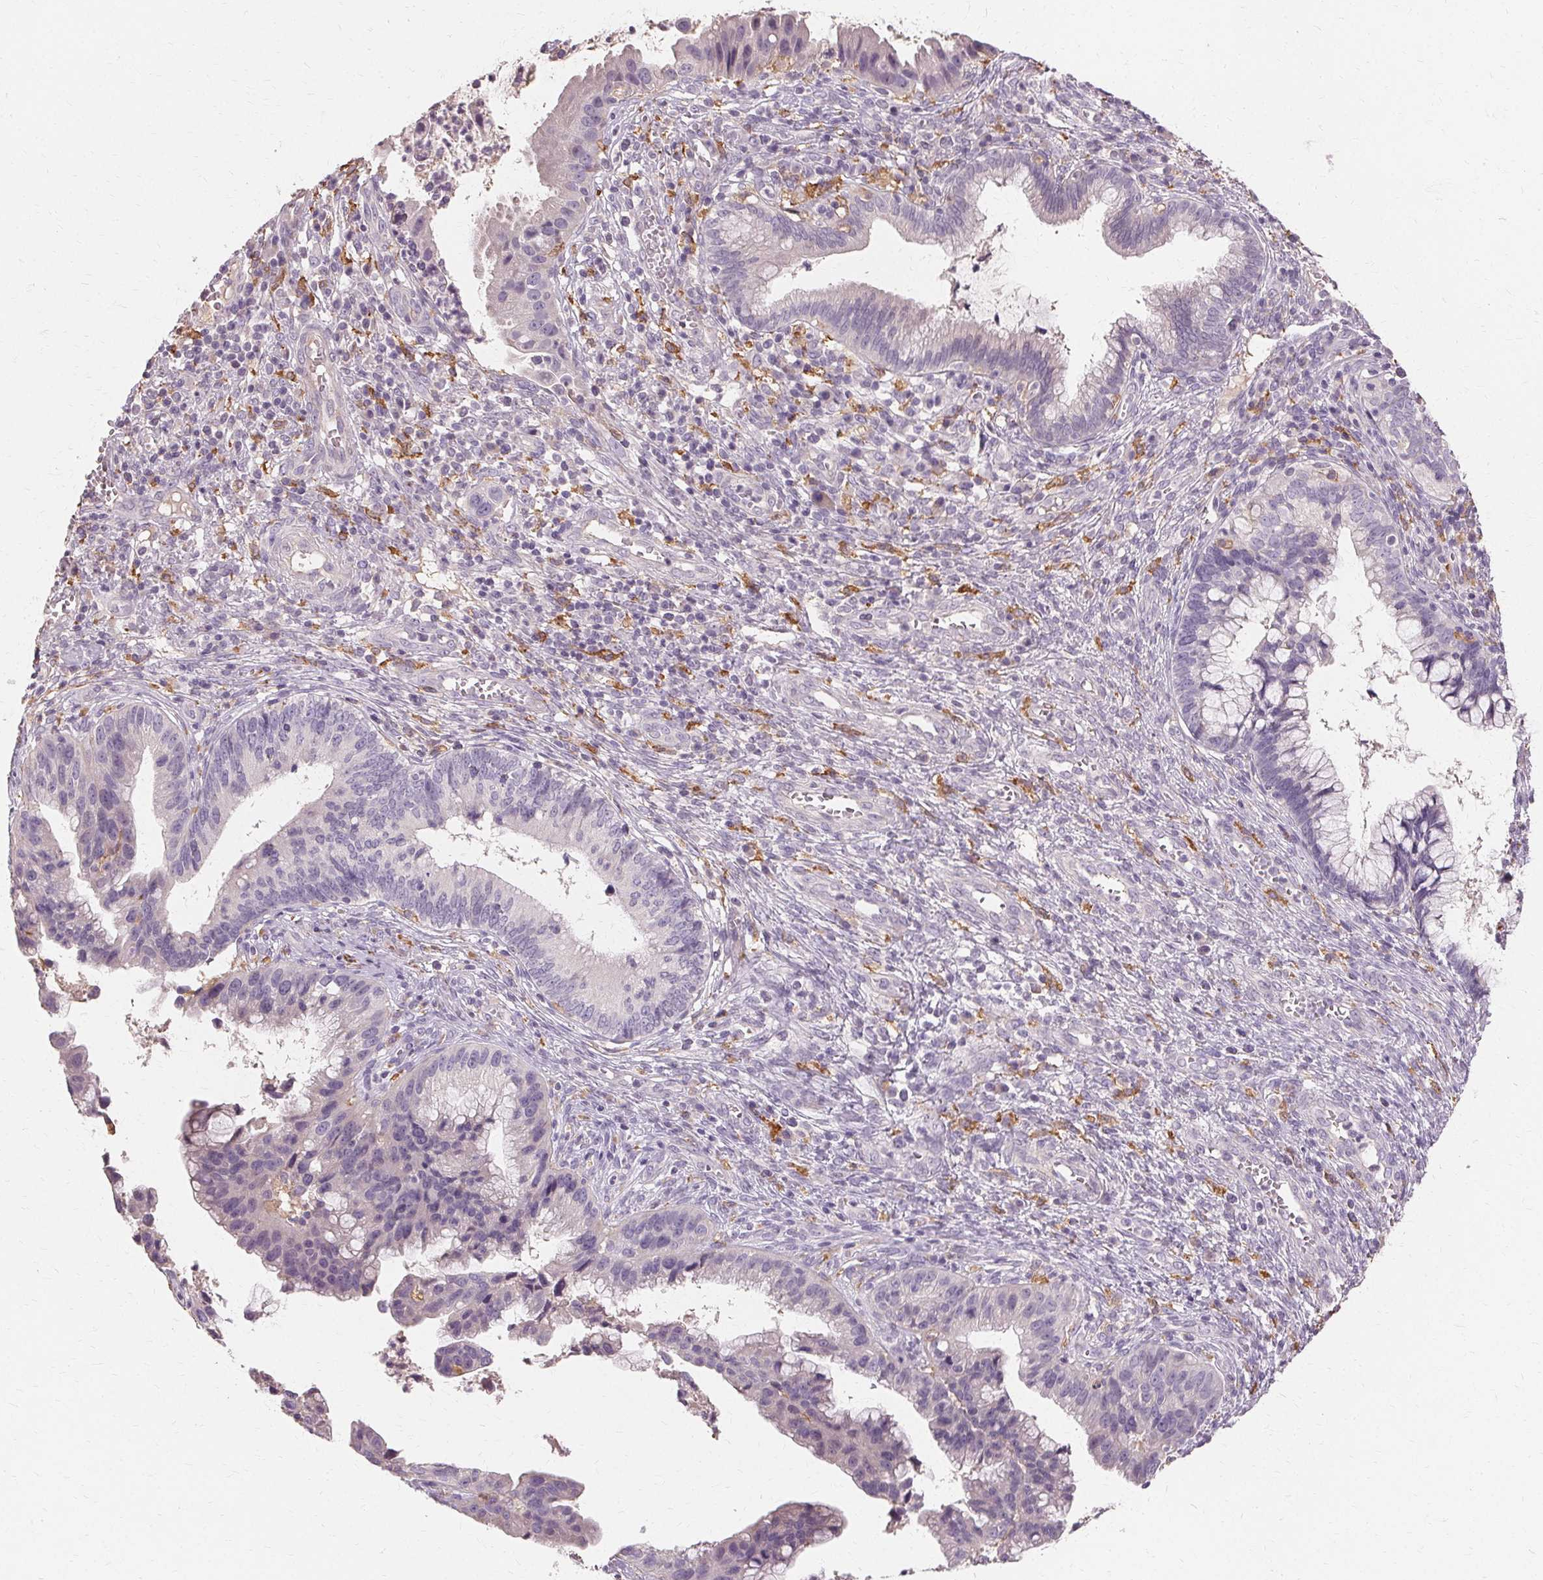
{"staining": {"intensity": "negative", "quantity": "none", "location": "none"}, "tissue": "cervical cancer", "cell_type": "Tumor cells", "image_type": "cancer", "snomed": [{"axis": "morphology", "description": "Adenocarcinoma, NOS"}, {"axis": "topography", "description": "Cervix"}], "caption": "High power microscopy histopathology image of an immunohistochemistry (IHC) photomicrograph of cervical cancer (adenocarcinoma), revealing no significant expression in tumor cells. (Immunohistochemistry, brightfield microscopy, high magnification).", "gene": "IFNGR1", "patient": {"sex": "female", "age": 34}}